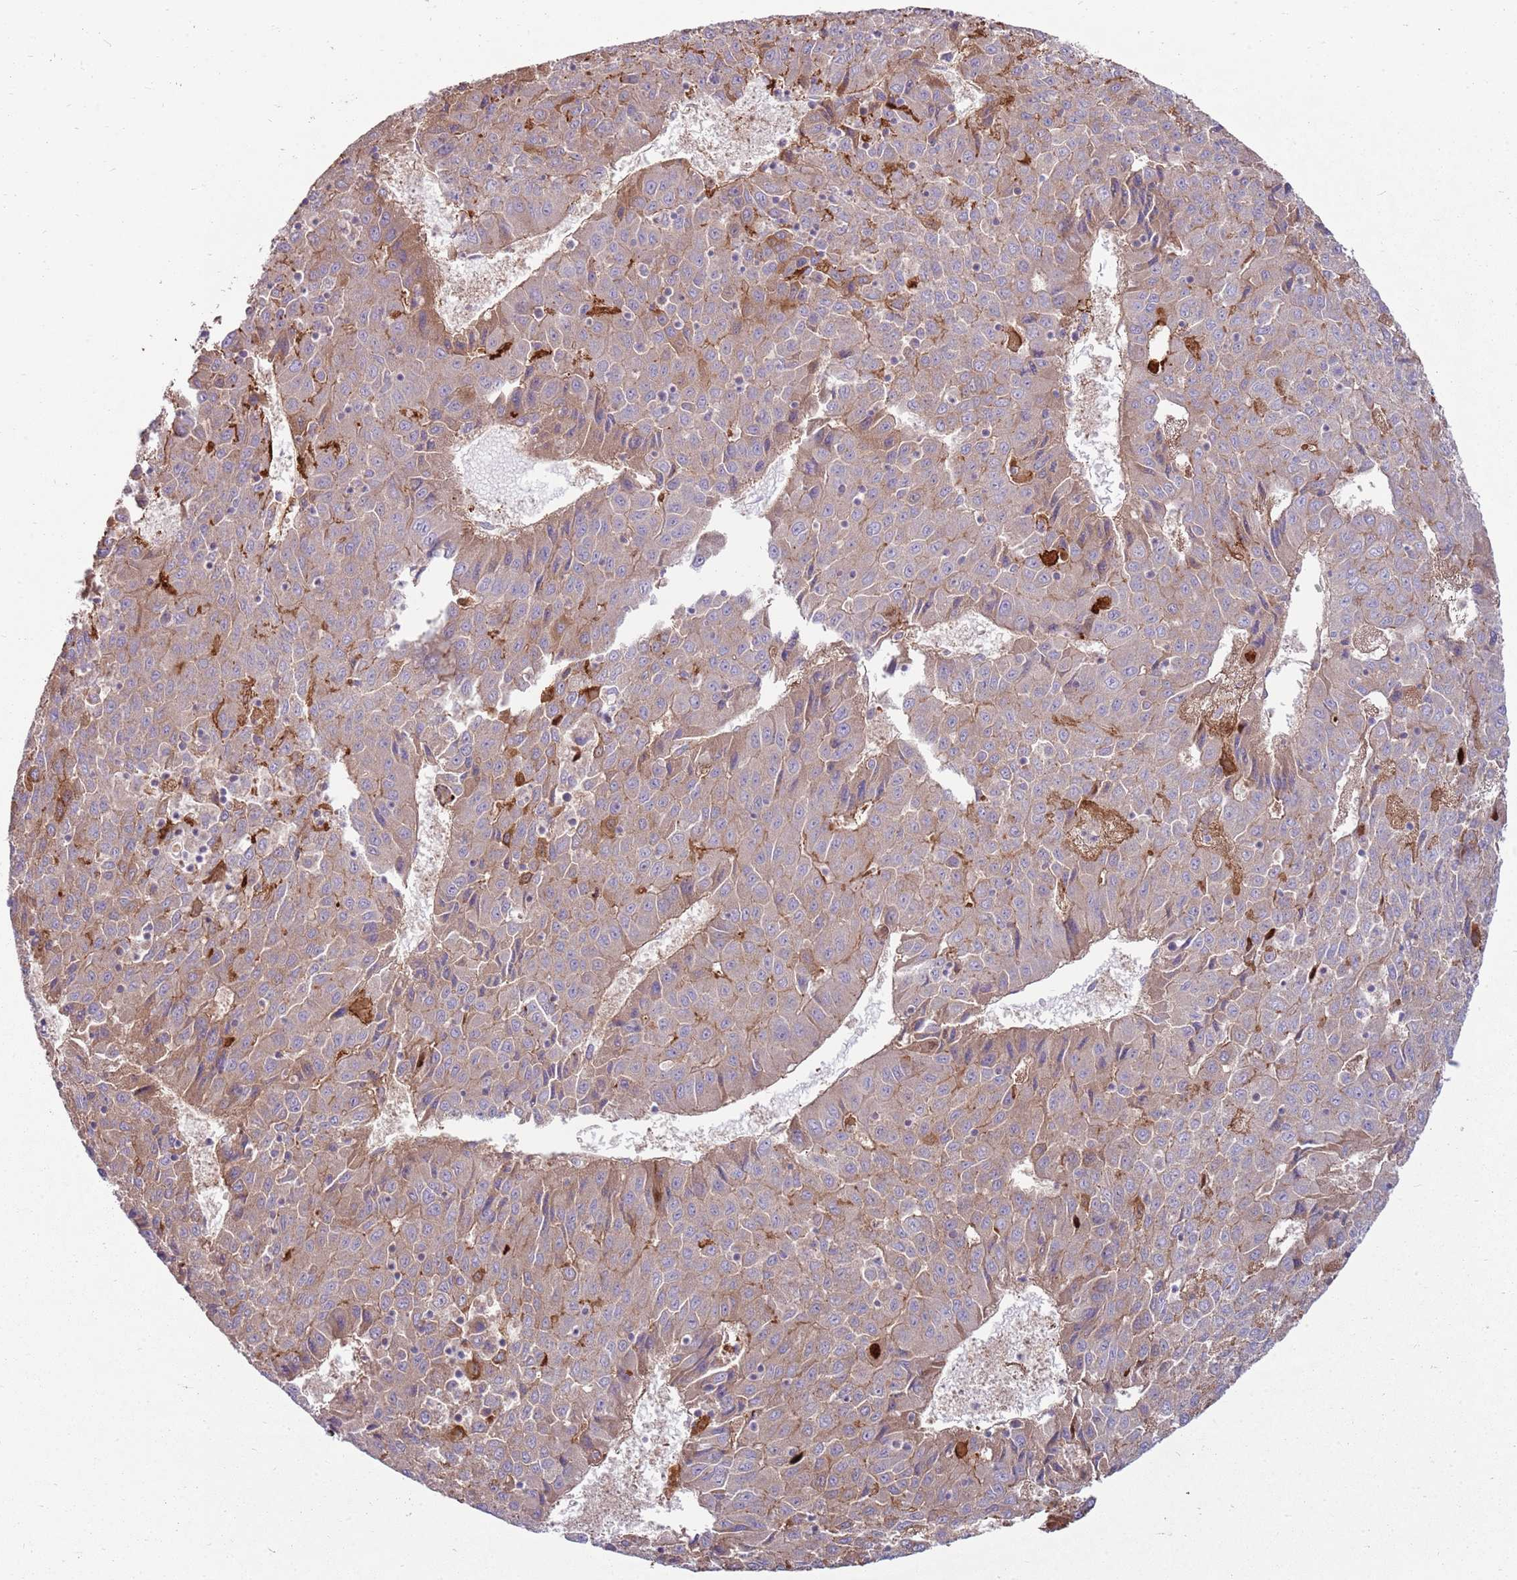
{"staining": {"intensity": "moderate", "quantity": "<25%", "location": "cytoplasmic/membranous"}, "tissue": "liver cancer", "cell_type": "Tumor cells", "image_type": "cancer", "snomed": [{"axis": "morphology", "description": "Carcinoma, Hepatocellular, NOS"}, {"axis": "topography", "description": "Liver"}], "caption": "Immunohistochemical staining of human hepatocellular carcinoma (liver) demonstrates low levels of moderate cytoplasmic/membranous protein staining in about <25% of tumor cells.", "gene": "EMC1", "patient": {"sex": "female", "age": 53}}